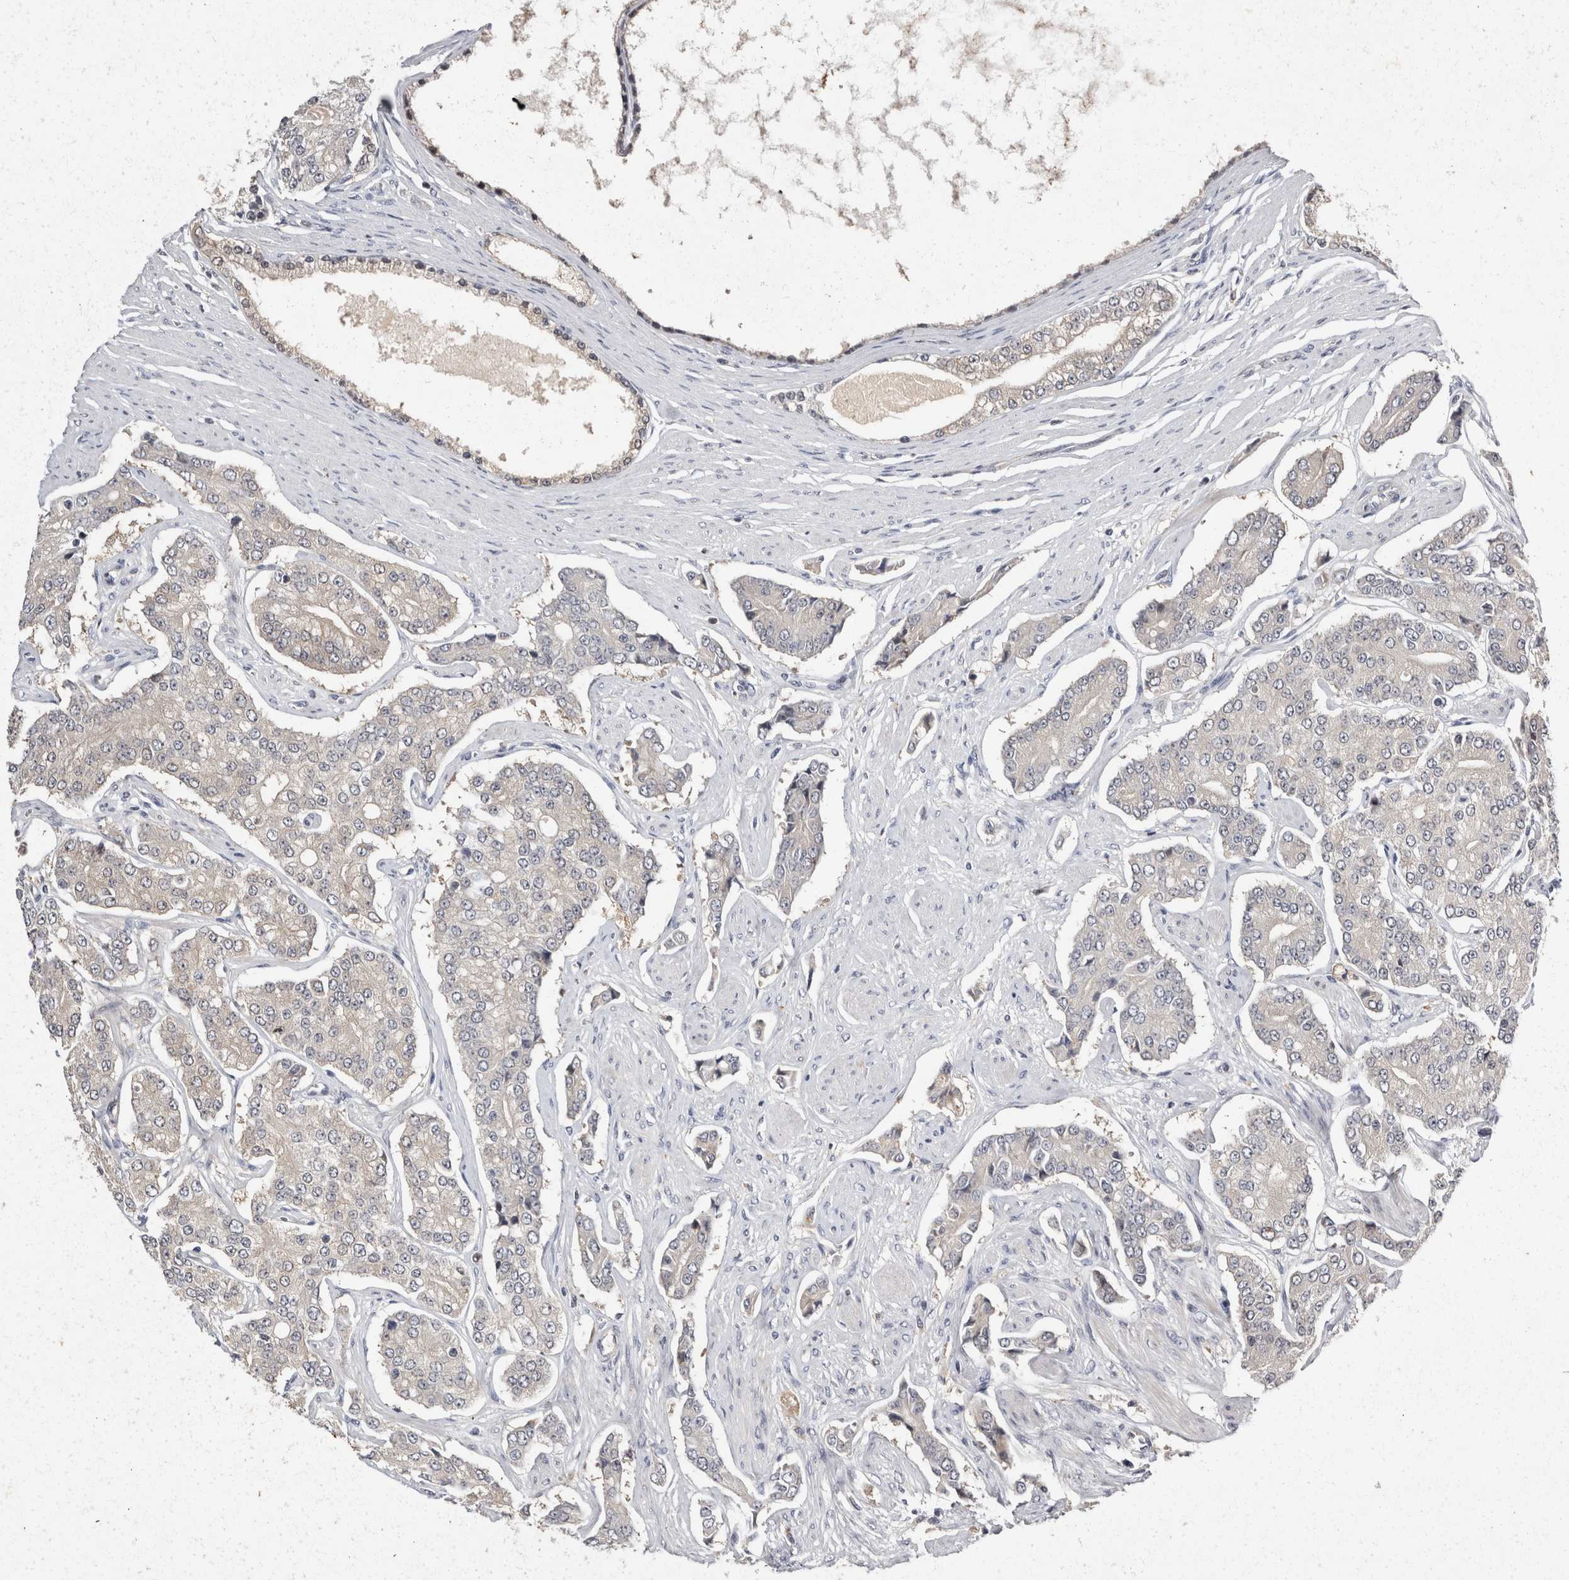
{"staining": {"intensity": "weak", "quantity": "25%-75%", "location": "cytoplasmic/membranous,nuclear"}, "tissue": "prostate cancer", "cell_type": "Tumor cells", "image_type": "cancer", "snomed": [{"axis": "morphology", "description": "Adenocarcinoma, High grade"}, {"axis": "topography", "description": "Prostate"}], "caption": "The micrograph exhibits staining of prostate cancer, revealing weak cytoplasmic/membranous and nuclear protein staining (brown color) within tumor cells. (Brightfield microscopy of DAB IHC at high magnification).", "gene": "ACAT2", "patient": {"sex": "male", "age": 71}}